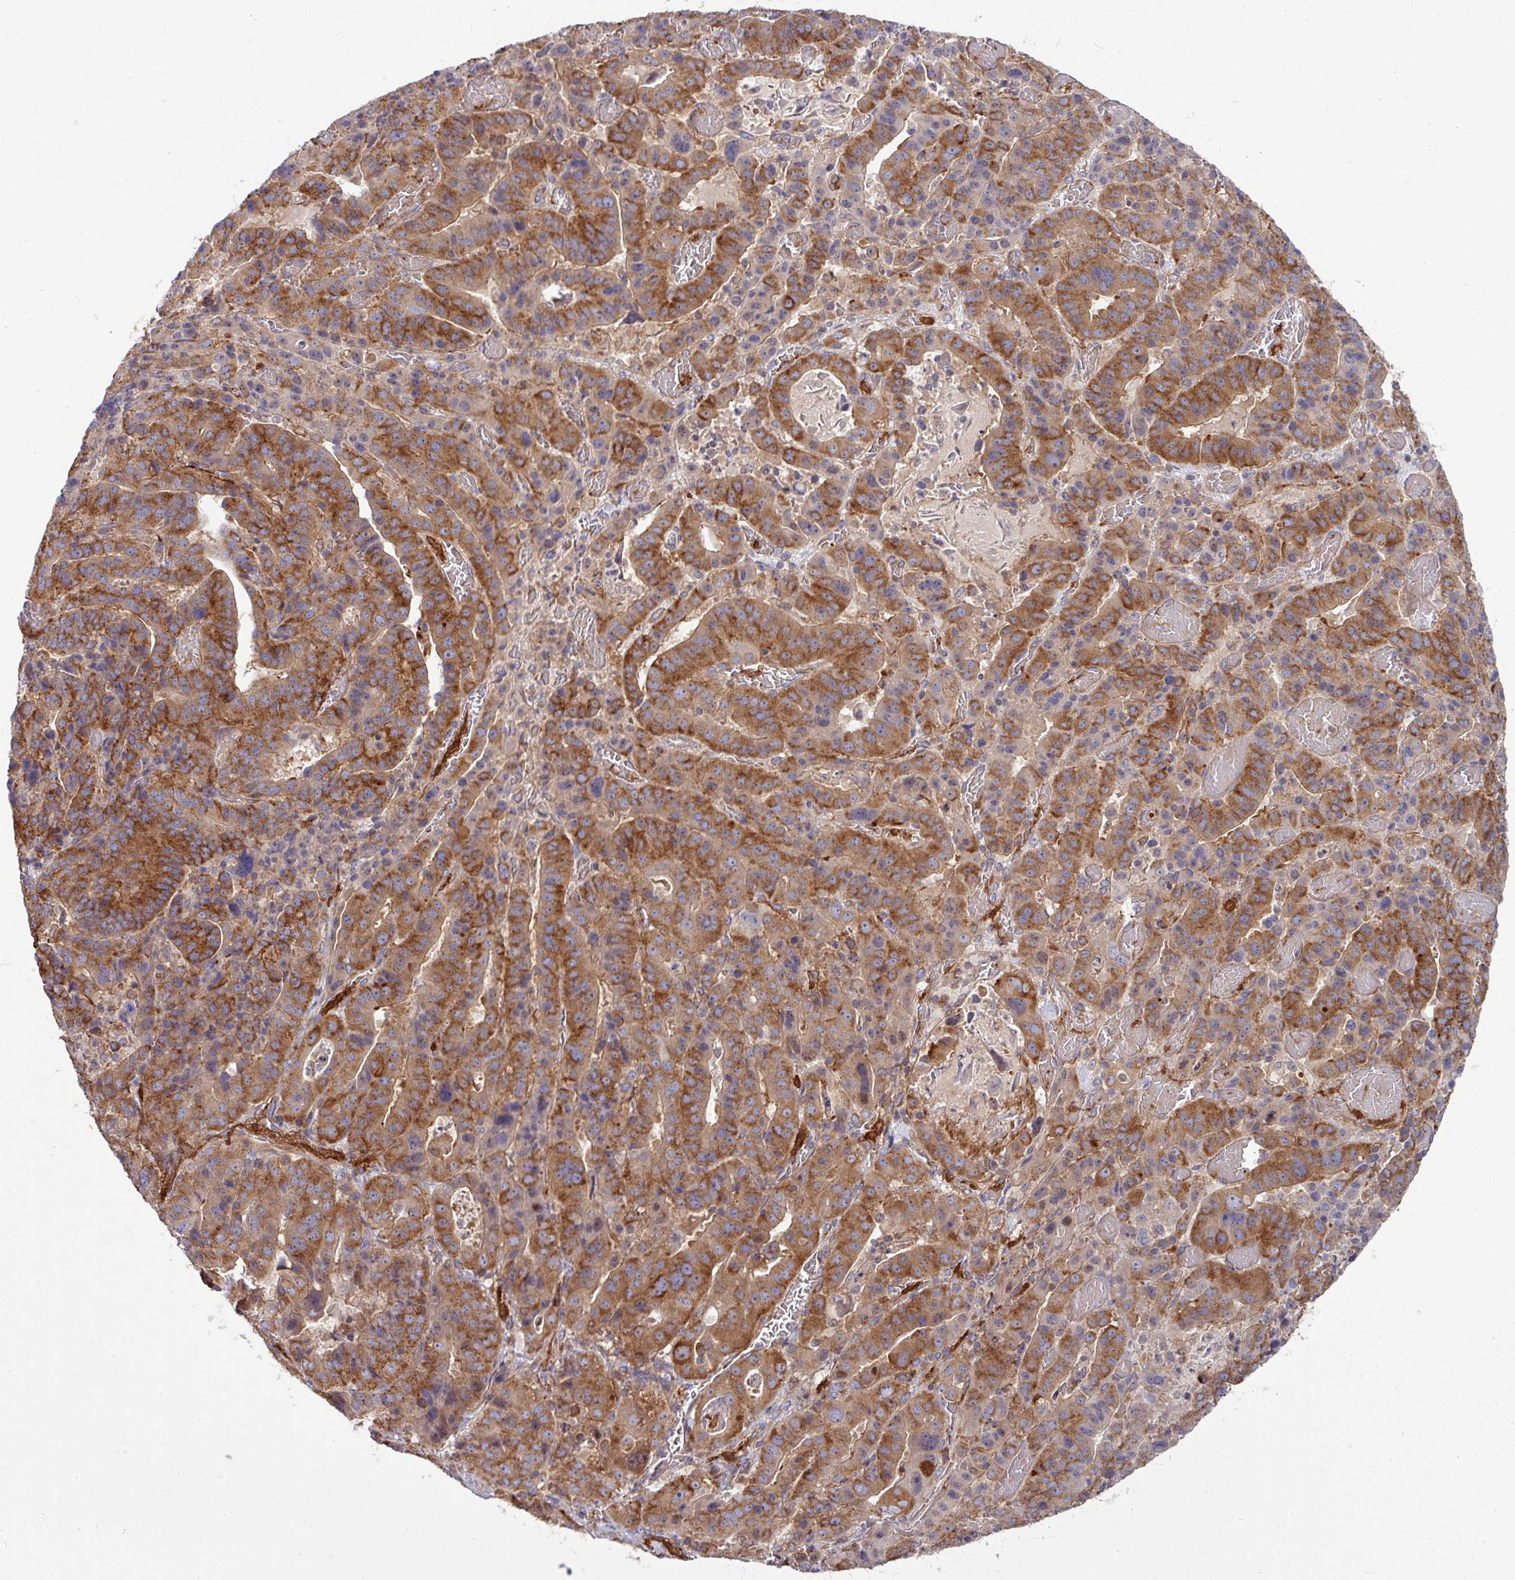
{"staining": {"intensity": "strong", "quantity": ">75%", "location": "cytoplasmic/membranous"}, "tissue": "stomach cancer", "cell_type": "Tumor cells", "image_type": "cancer", "snomed": [{"axis": "morphology", "description": "Adenocarcinoma, NOS"}, {"axis": "topography", "description": "Stomach"}], "caption": "A brown stain shows strong cytoplasmic/membranous staining of a protein in human stomach cancer tumor cells. (DAB (3,3'-diaminobenzidine) IHC, brown staining for protein, blue staining for nuclei).", "gene": "LSM12", "patient": {"sex": "male", "age": 48}}